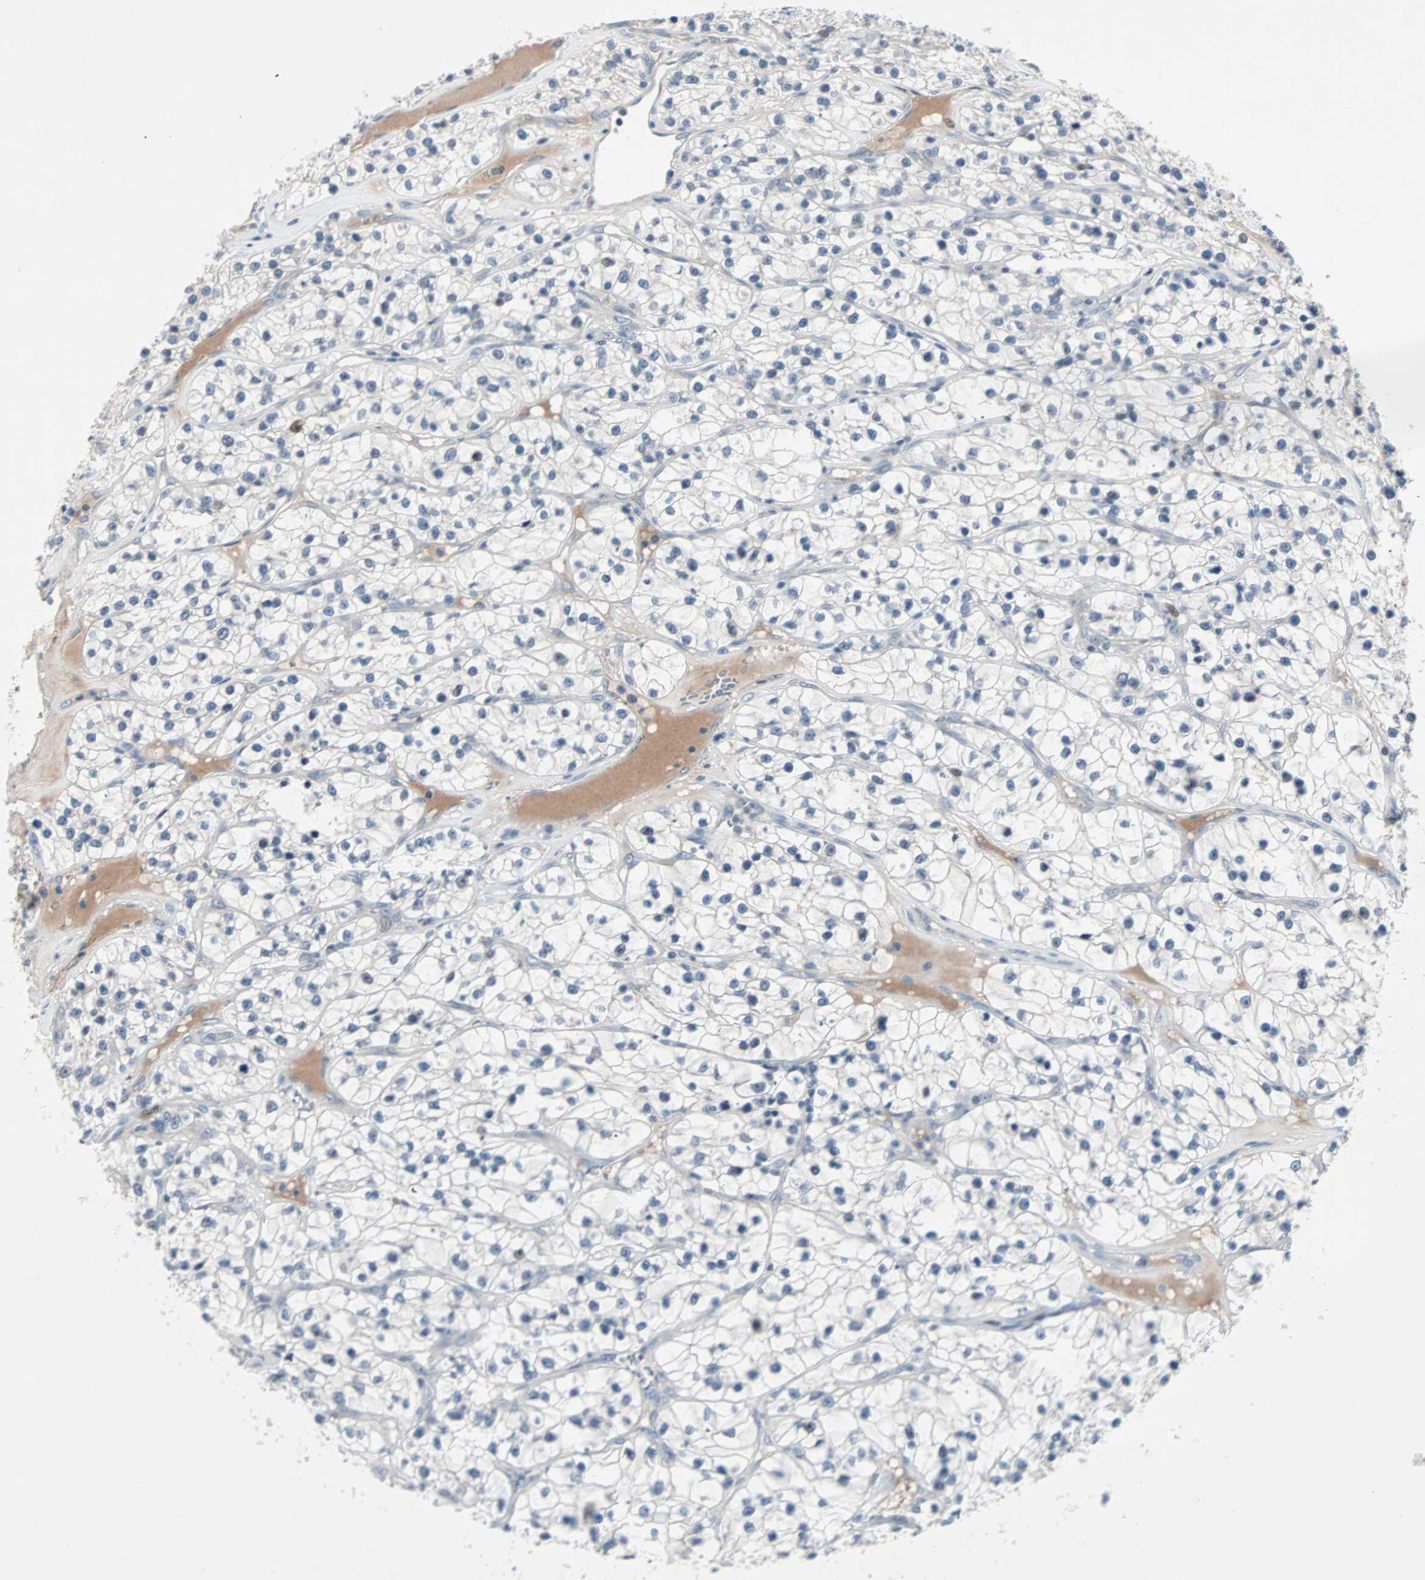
{"staining": {"intensity": "negative", "quantity": "none", "location": "none"}, "tissue": "renal cancer", "cell_type": "Tumor cells", "image_type": "cancer", "snomed": [{"axis": "morphology", "description": "Adenocarcinoma, NOS"}, {"axis": "topography", "description": "Kidney"}], "caption": "Human adenocarcinoma (renal) stained for a protein using IHC displays no staining in tumor cells.", "gene": "CCNE2", "patient": {"sex": "female", "age": 57}}